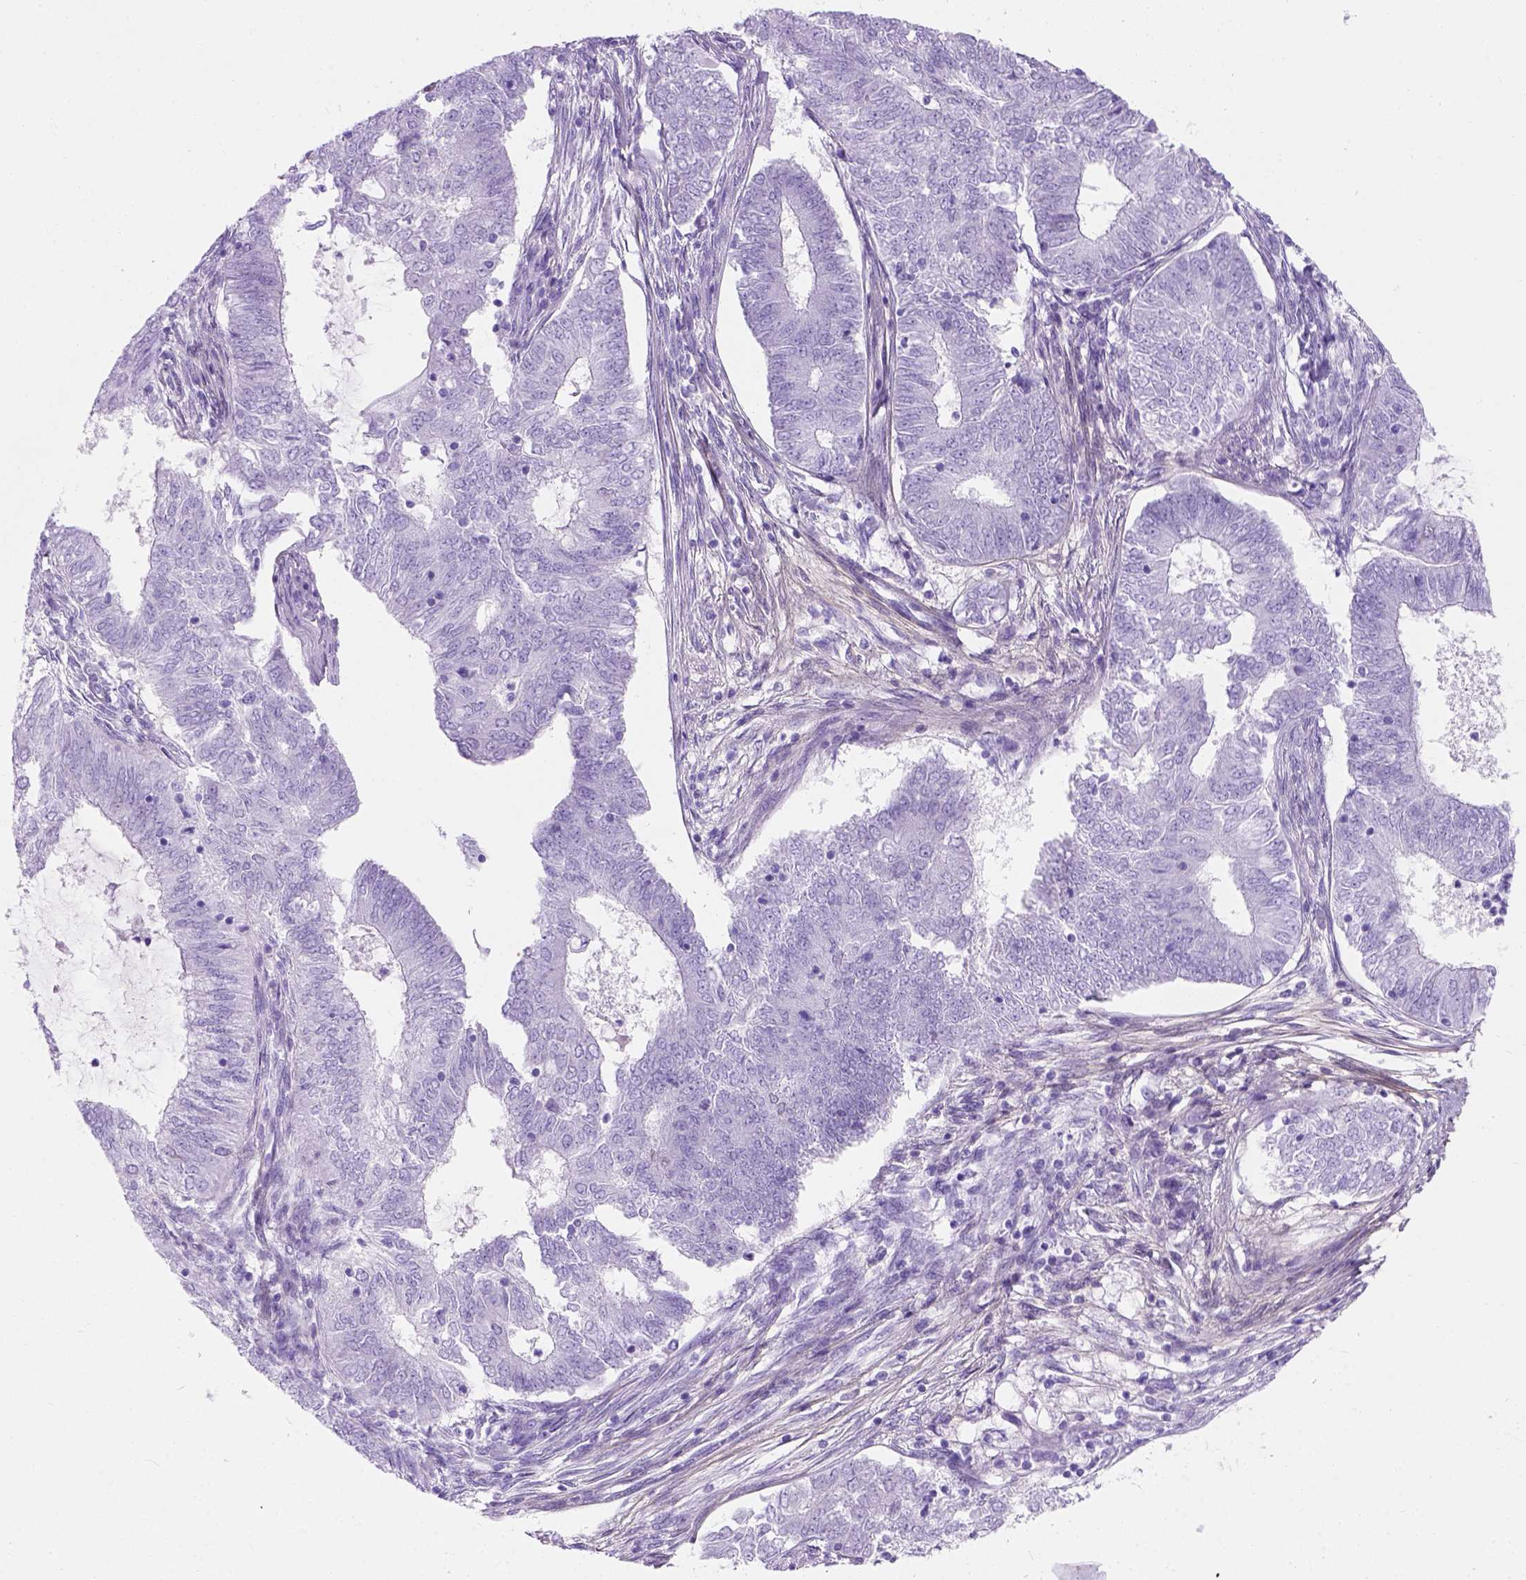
{"staining": {"intensity": "negative", "quantity": "none", "location": "none"}, "tissue": "endometrial cancer", "cell_type": "Tumor cells", "image_type": "cancer", "snomed": [{"axis": "morphology", "description": "Adenocarcinoma, NOS"}, {"axis": "topography", "description": "Endometrium"}], "caption": "Tumor cells show no significant protein positivity in endometrial cancer.", "gene": "C7orf57", "patient": {"sex": "female", "age": 62}}